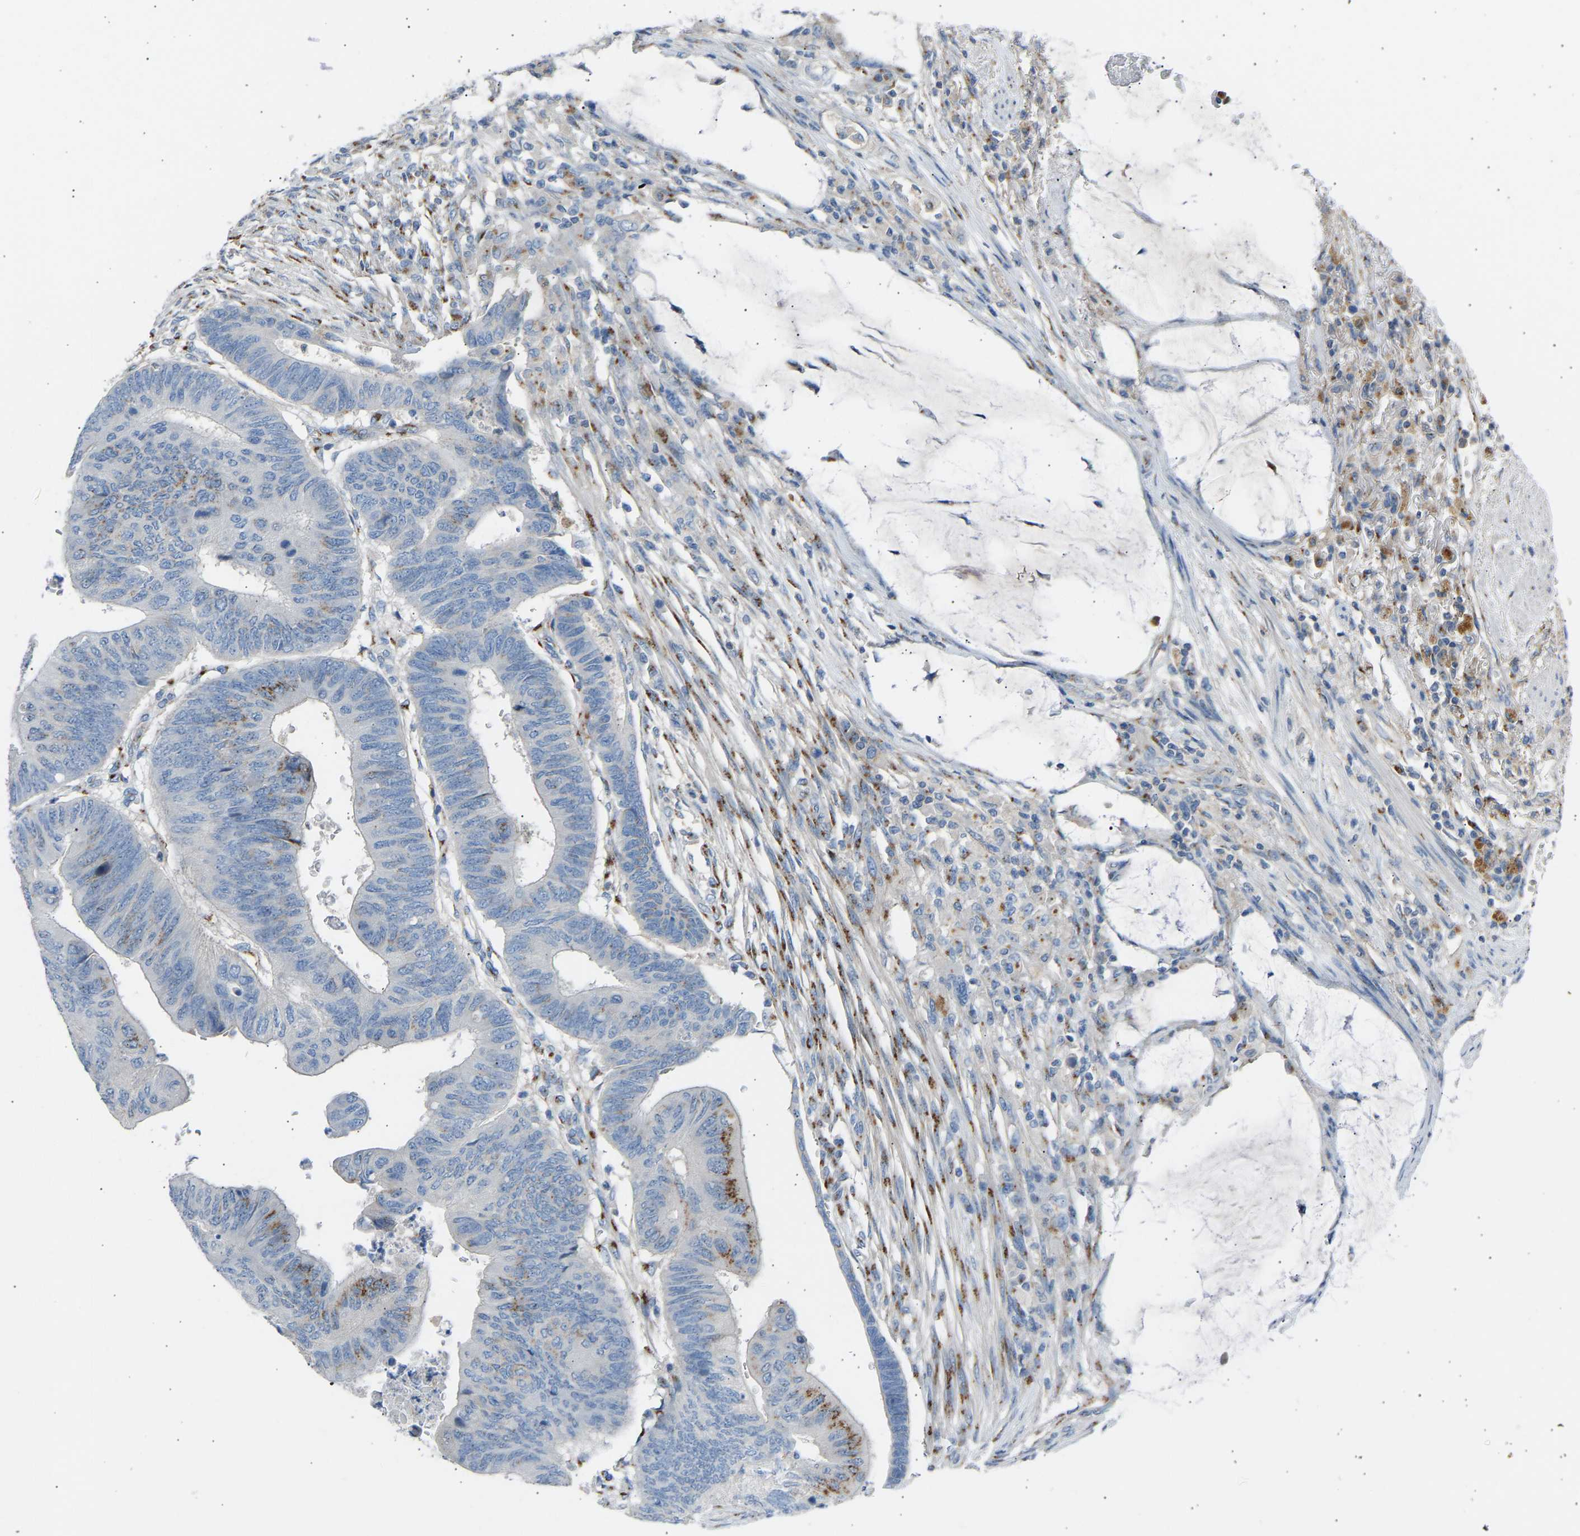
{"staining": {"intensity": "moderate", "quantity": "<25%", "location": "cytoplasmic/membranous"}, "tissue": "colorectal cancer", "cell_type": "Tumor cells", "image_type": "cancer", "snomed": [{"axis": "morphology", "description": "Normal tissue, NOS"}, {"axis": "morphology", "description": "Adenocarcinoma, NOS"}, {"axis": "topography", "description": "Rectum"}, {"axis": "topography", "description": "Peripheral nerve tissue"}], "caption": "Colorectal adenocarcinoma stained with a protein marker displays moderate staining in tumor cells.", "gene": "CYREN", "patient": {"sex": "male", "age": 92}}